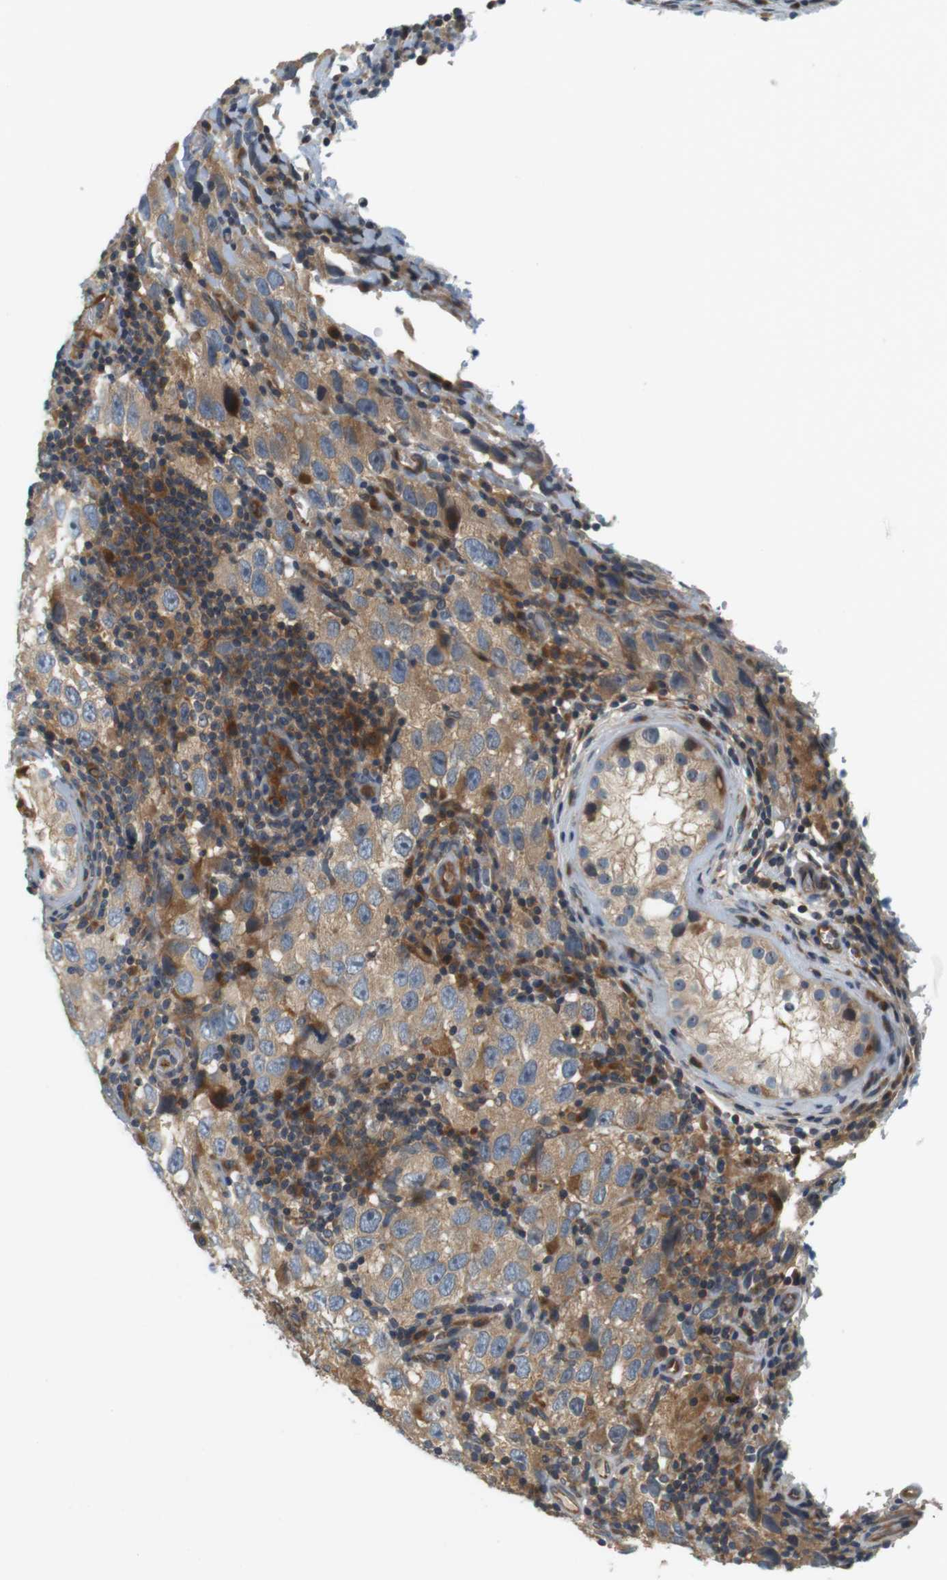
{"staining": {"intensity": "weak", "quantity": ">75%", "location": "cytoplasmic/membranous"}, "tissue": "testis cancer", "cell_type": "Tumor cells", "image_type": "cancer", "snomed": [{"axis": "morphology", "description": "Carcinoma, Embryonal, NOS"}, {"axis": "topography", "description": "Testis"}], "caption": "IHC (DAB) staining of human testis cancer (embryonal carcinoma) reveals weak cytoplasmic/membranous protein positivity in approximately >75% of tumor cells.", "gene": "SH3GLB1", "patient": {"sex": "male", "age": 21}}